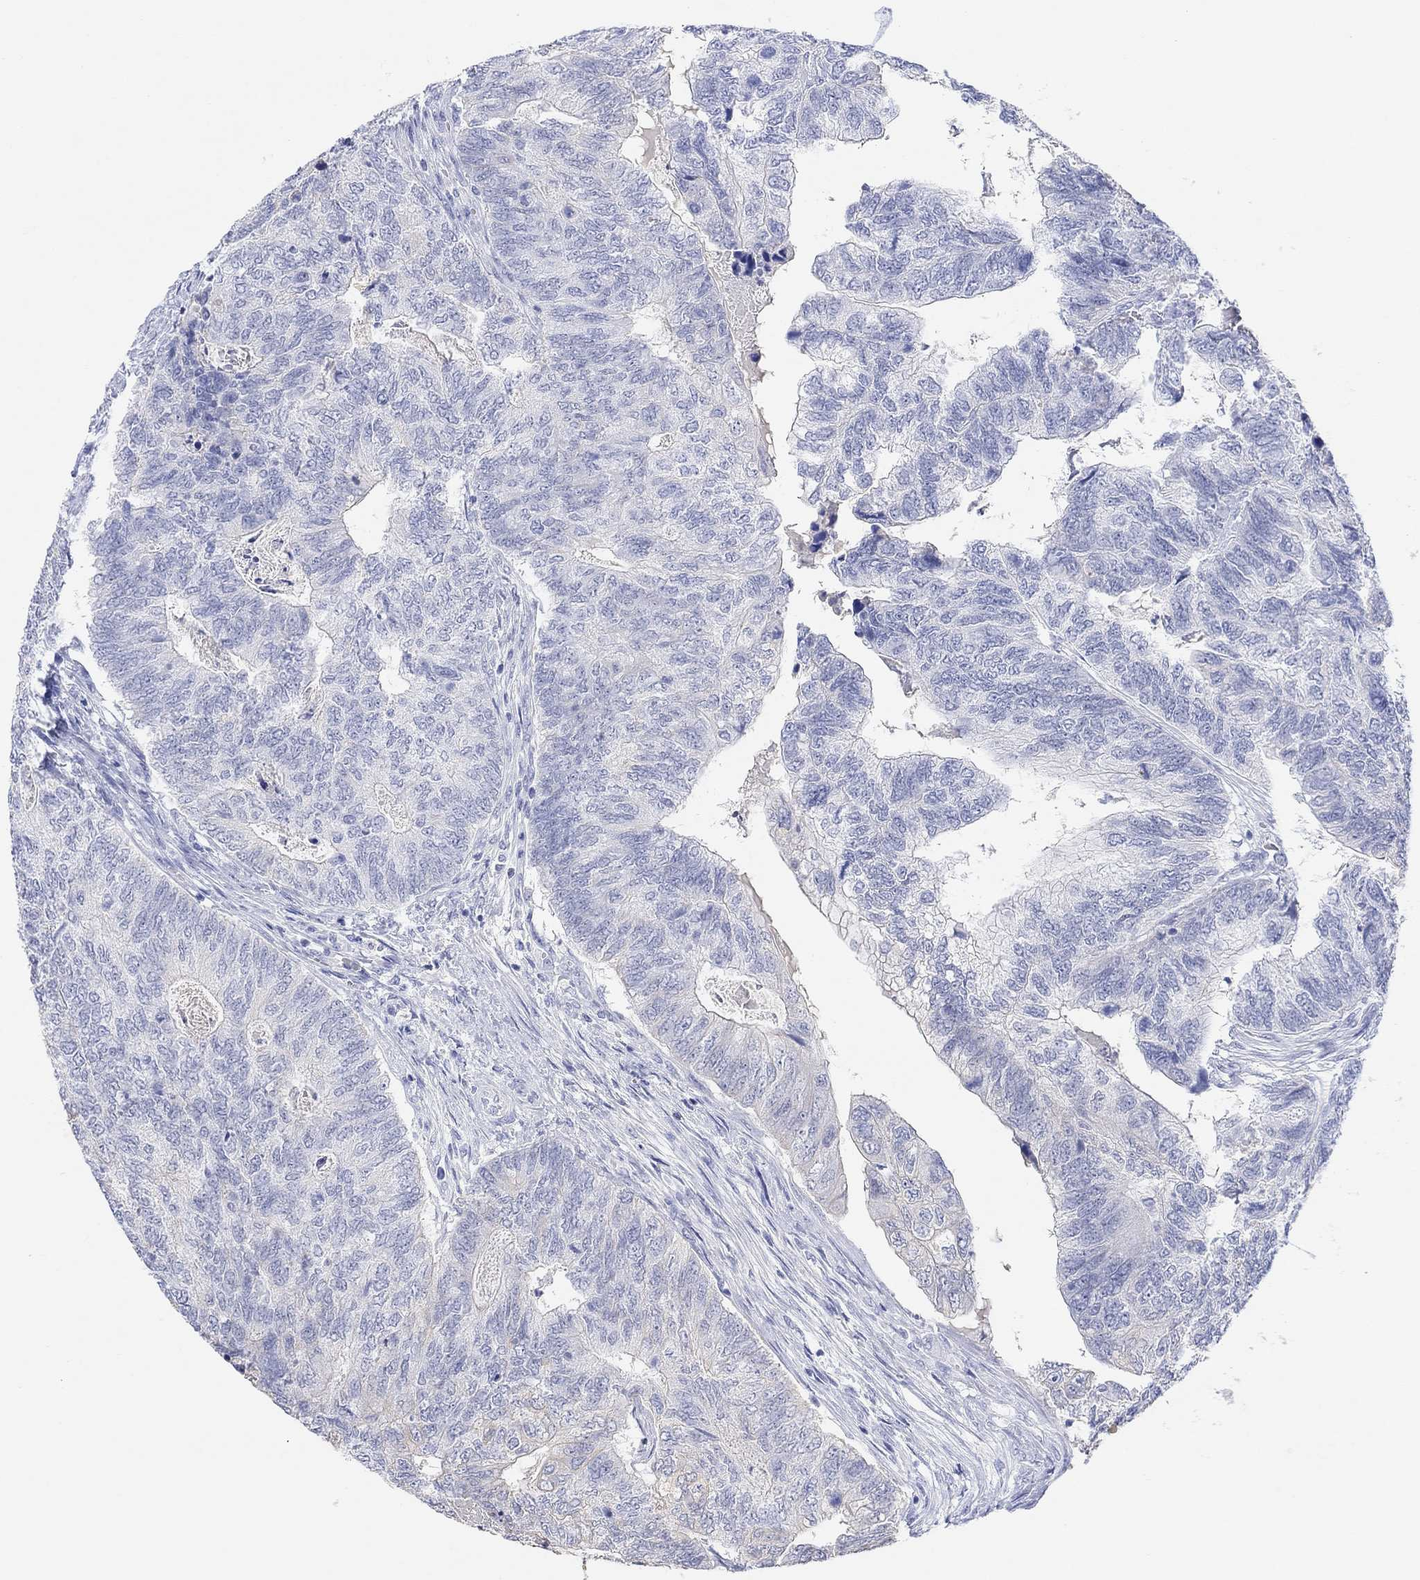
{"staining": {"intensity": "negative", "quantity": "none", "location": "none"}, "tissue": "colorectal cancer", "cell_type": "Tumor cells", "image_type": "cancer", "snomed": [{"axis": "morphology", "description": "Adenocarcinoma, NOS"}, {"axis": "topography", "description": "Colon"}], "caption": "Colorectal cancer (adenocarcinoma) stained for a protein using IHC exhibits no staining tumor cells.", "gene": "TYR", "patient": {"sex": "female", "age": 67}}